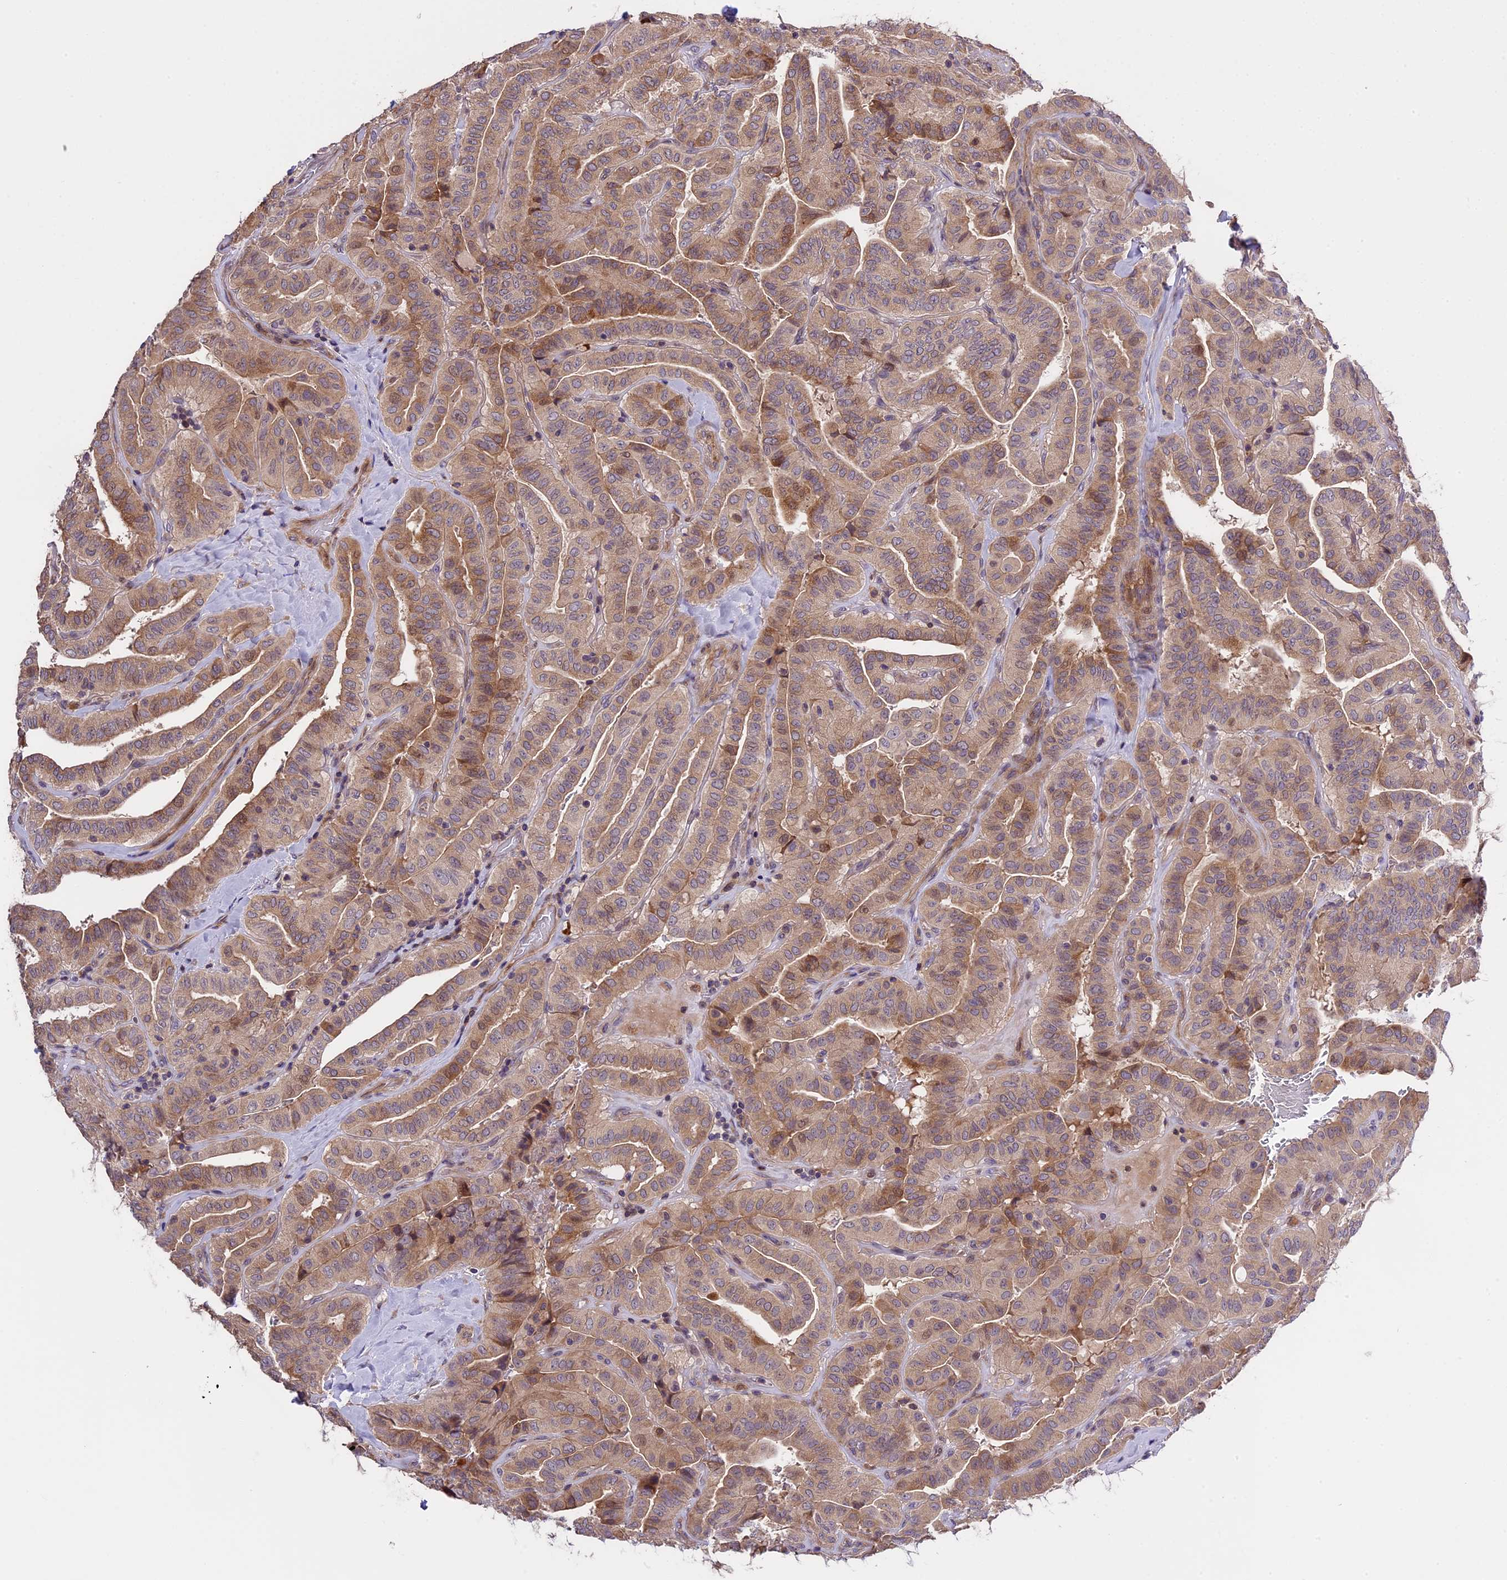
{"staining": {"intensity": "moderate", "quantity": ">75%", "location": "cytoplasmic/membranous"}, "tissue": "thyroid cancer", "cell_type": "Tumor cells", "image_type": "cancer", "snomed": [{"axis": "morphology", "description": "Papillary adenocarcinoma, NOS"}, {"axis": "topography", "description": "Thyroid gland"}], "caption": "Moderate cytoplasmic/membranous protein staining is identified in approximately >75% of tumor cells in thyroid cancer (papillary adenocarcinoma). (DAB = brown stain, brightfield microscopy at high magnification).", "gene": "ABCC10", "patient": {"sex": "male", "age": 77}}